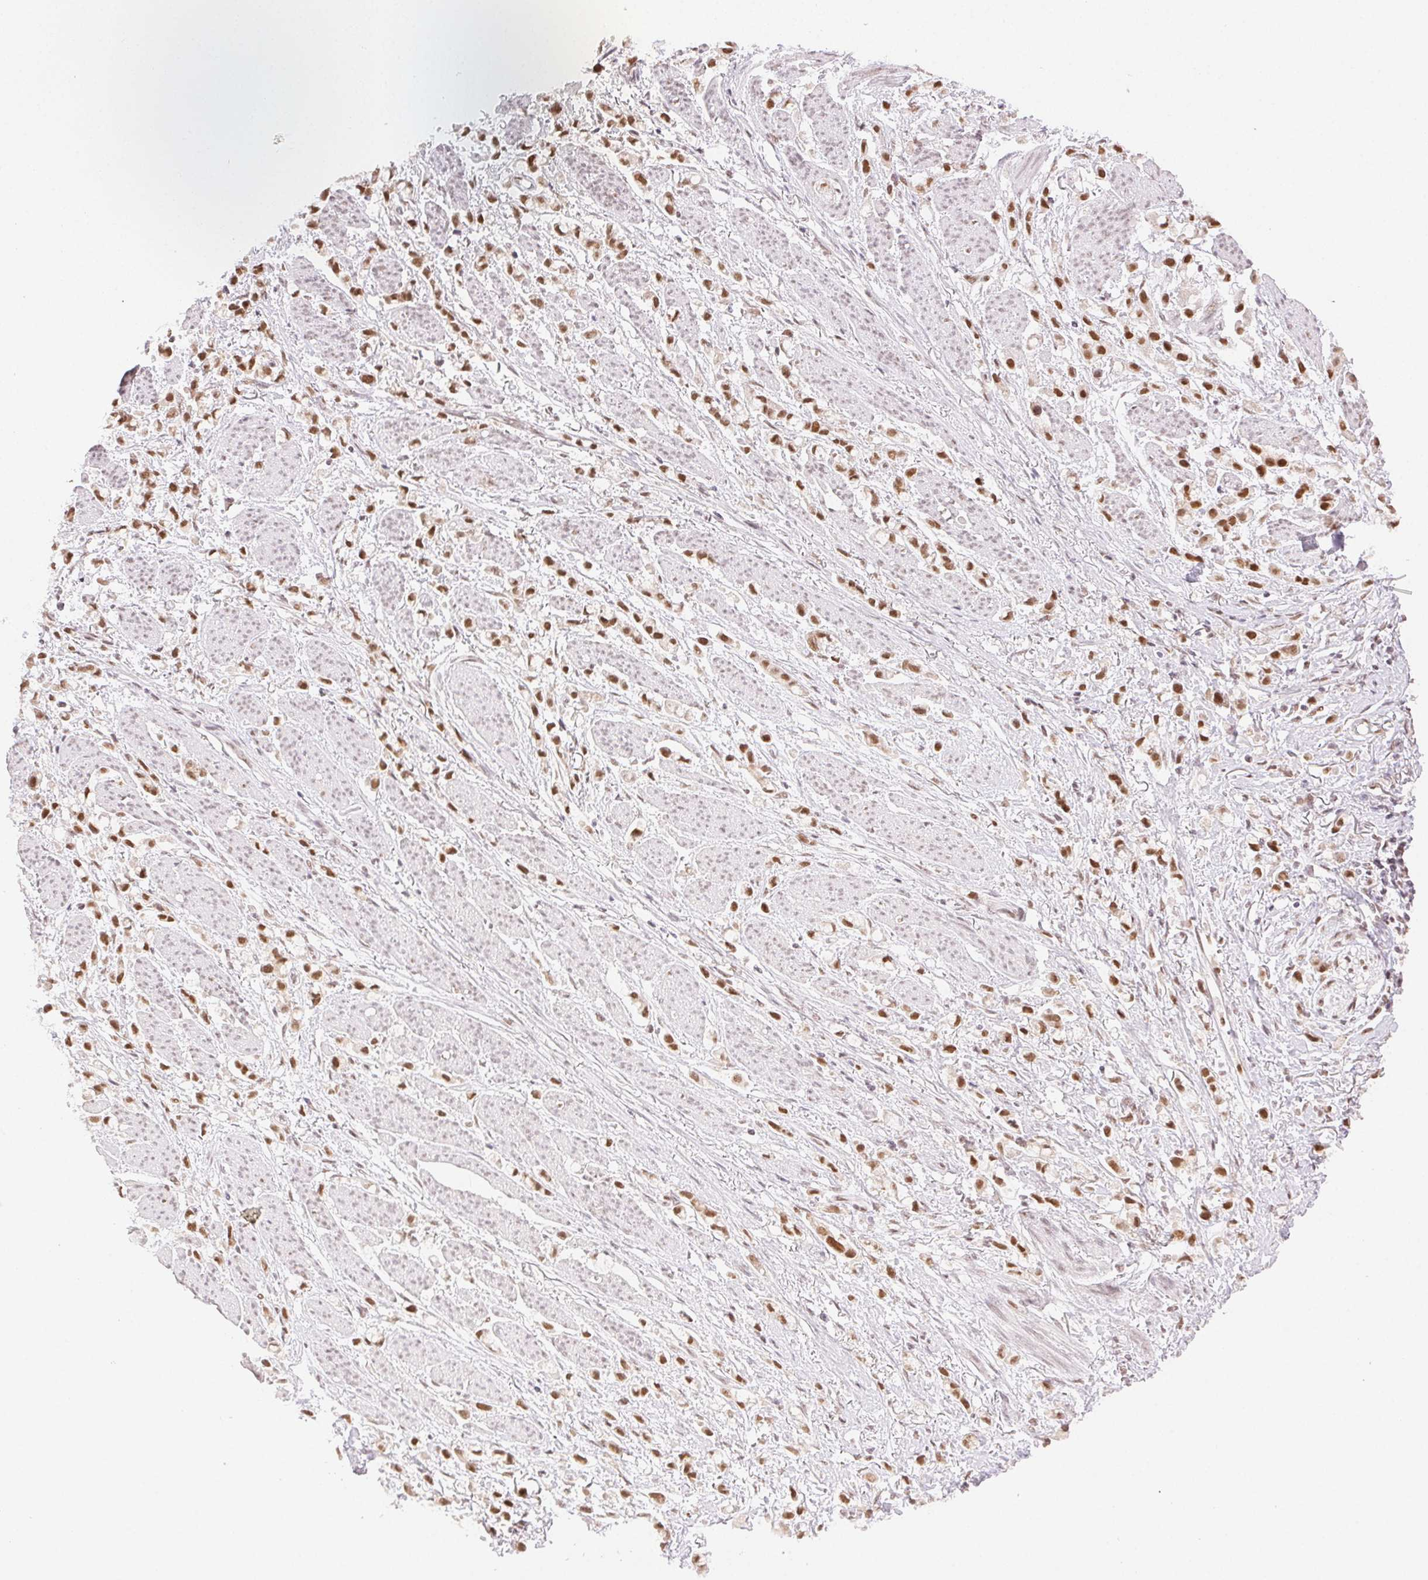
{"staining": {"intensity": "moderate", "quantity": ">75%", "location": "nuclear"}, "tissue": "stomach cancer", "cell_type": "Tumor cells", "image_type": "cancer", "snomed": [{"axis": "morphology", "description": "Adenocarcinoma, NOS"}, {"axis": "topography", "description": "Stomach"}], "caption": "A medium amount of moderate nuclear positivity is seen in approximately >75% of tumor cells in stomach adenocarcinoma tissue. (DAB (3,3'-diaminobenzidine) IHC with brightfield microscopy, high magnification).", "gene": "H2AZ2", "patient": {"sex": "female", "age": 81}}